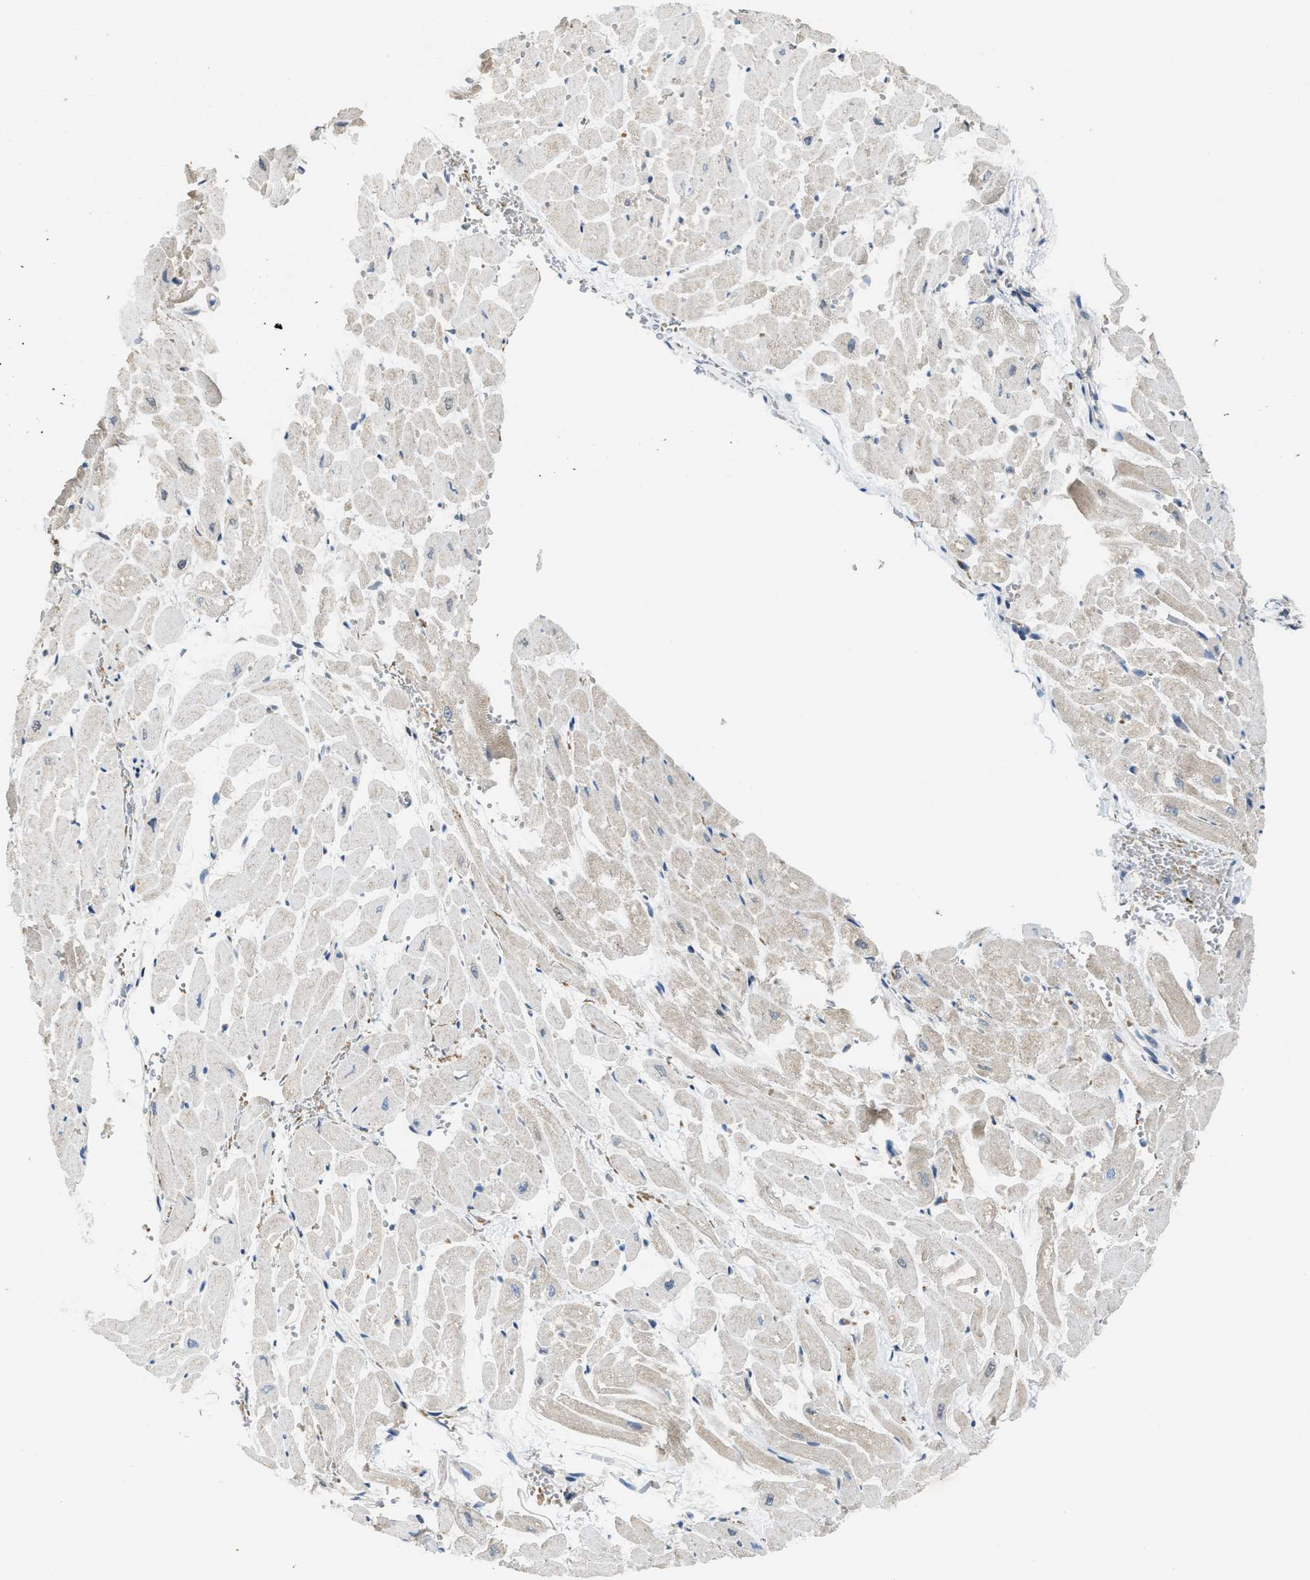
{"staining": {"intensity": "weak", "quantity": "<25%", "location": "cytoplasmic/membranous"}, "tissue": "heart muscle", "cell_type": "Cardiomyocytes", "image_type": "normal", "snomed": [{"axis": "morphology", "description": "Normal tissue, NOS"}, {"axis": "topography", "description": "Heart"}], "caption": "Micrograph shows no protein positivity in cardiomyocytes of benign heart muscle.", "gene": "KIF24", "patient": {"sex": "male", "age": 45}}